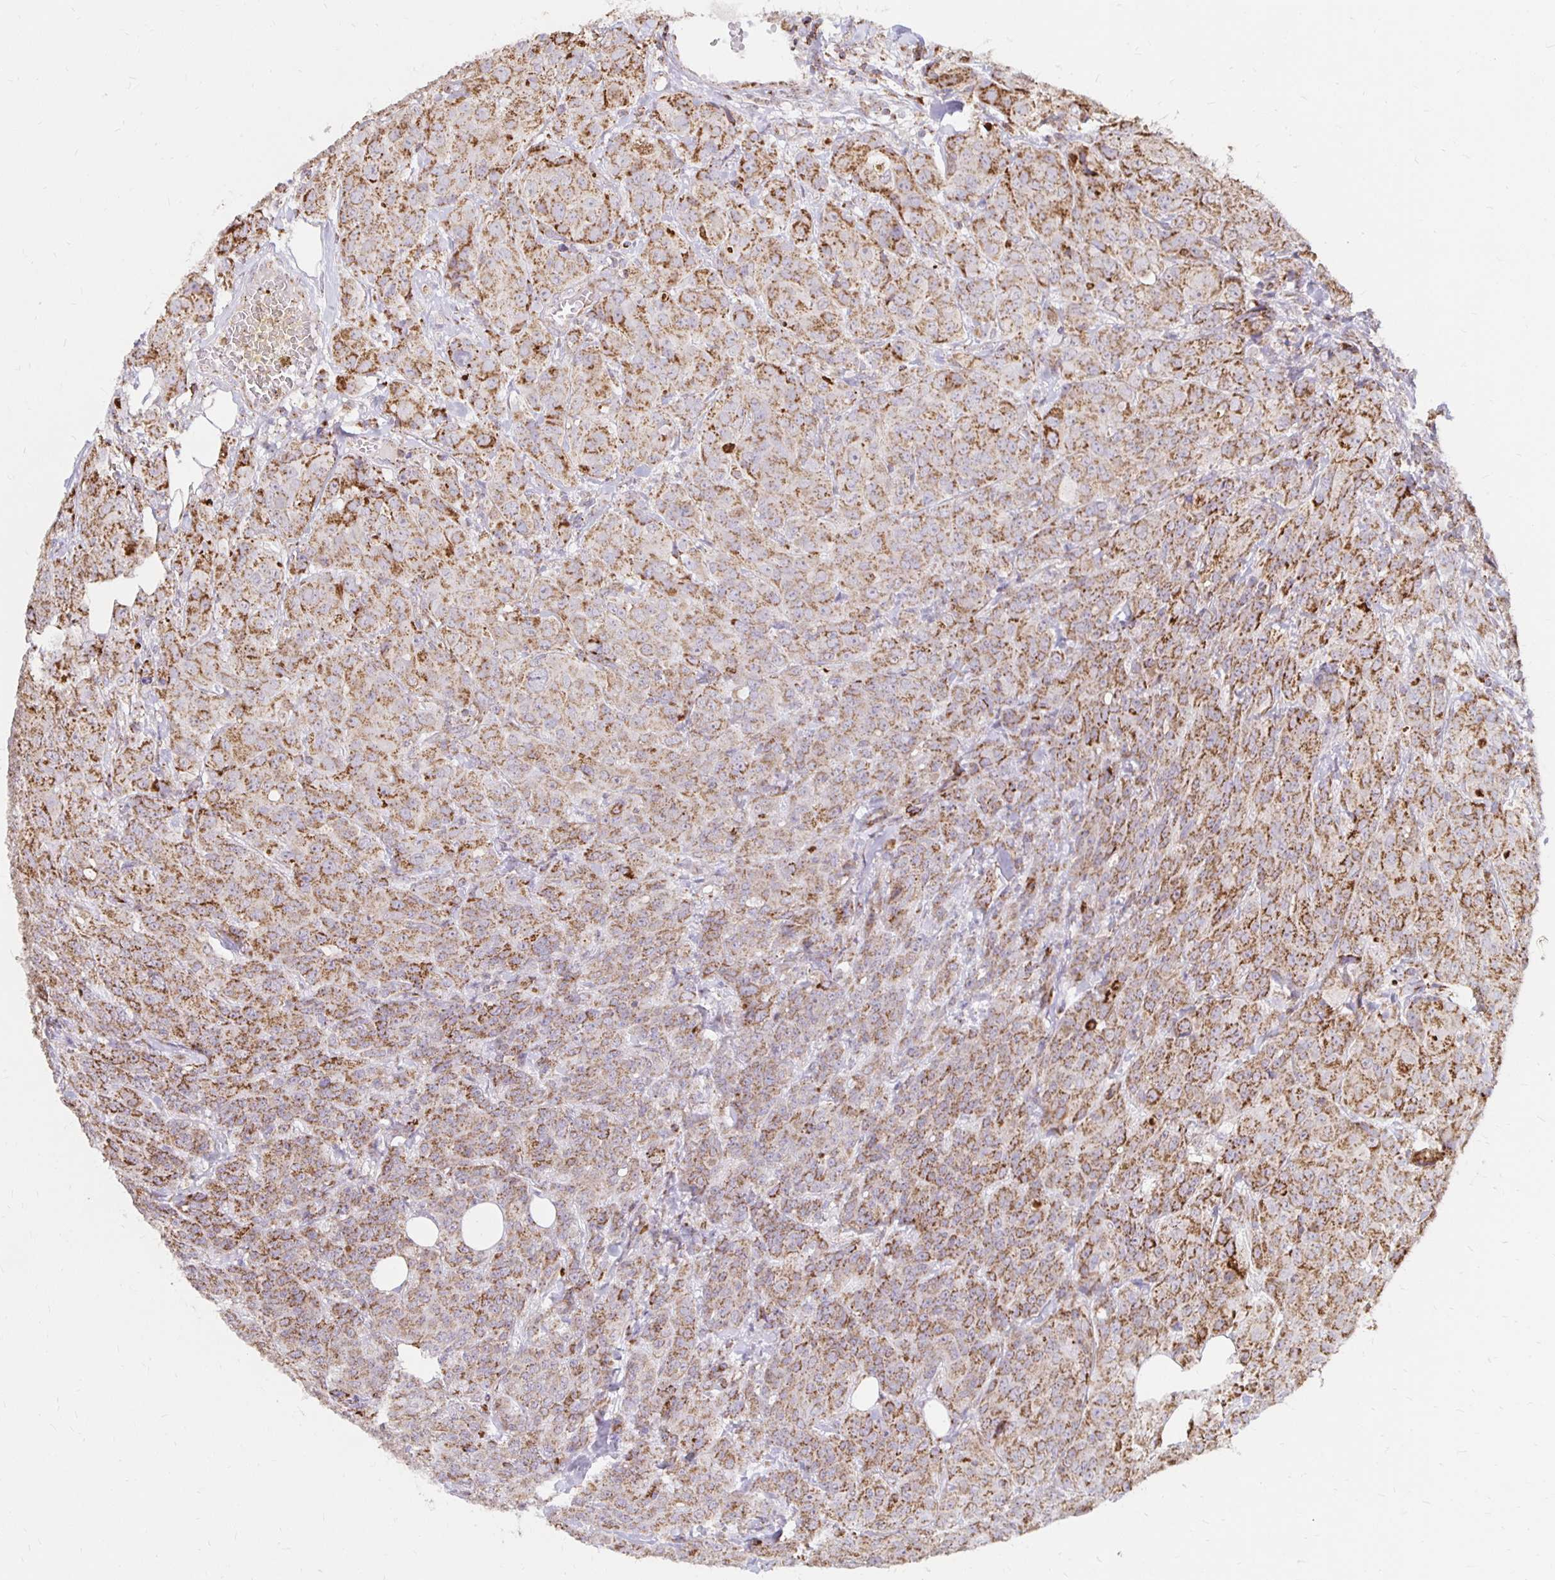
{"staining": {"intensity": "moderate", "quantity": ">75%", "location": "cytoplasmic/membranous"}, "tissue": "breast cancer", "cell_type": "Tumor cells", "image_type": "cancer", "snomed": [{"axis": "morphology", "description": "Normal tissue, NOS"}, {"axis": "morphology", "description": "Duct carcinoma"}, {"axis": "topography", "description": "Breast"}], "caption": "High-power microscopy captured an immunohistochemistry micrograph of breast infiltrating ductal carcinoma, revealing moderate cytoplasmic/membranous positivity in about >75% of tumor cells.", "gene": "IER3", "patient": {"sex": "female", "age": 43}}